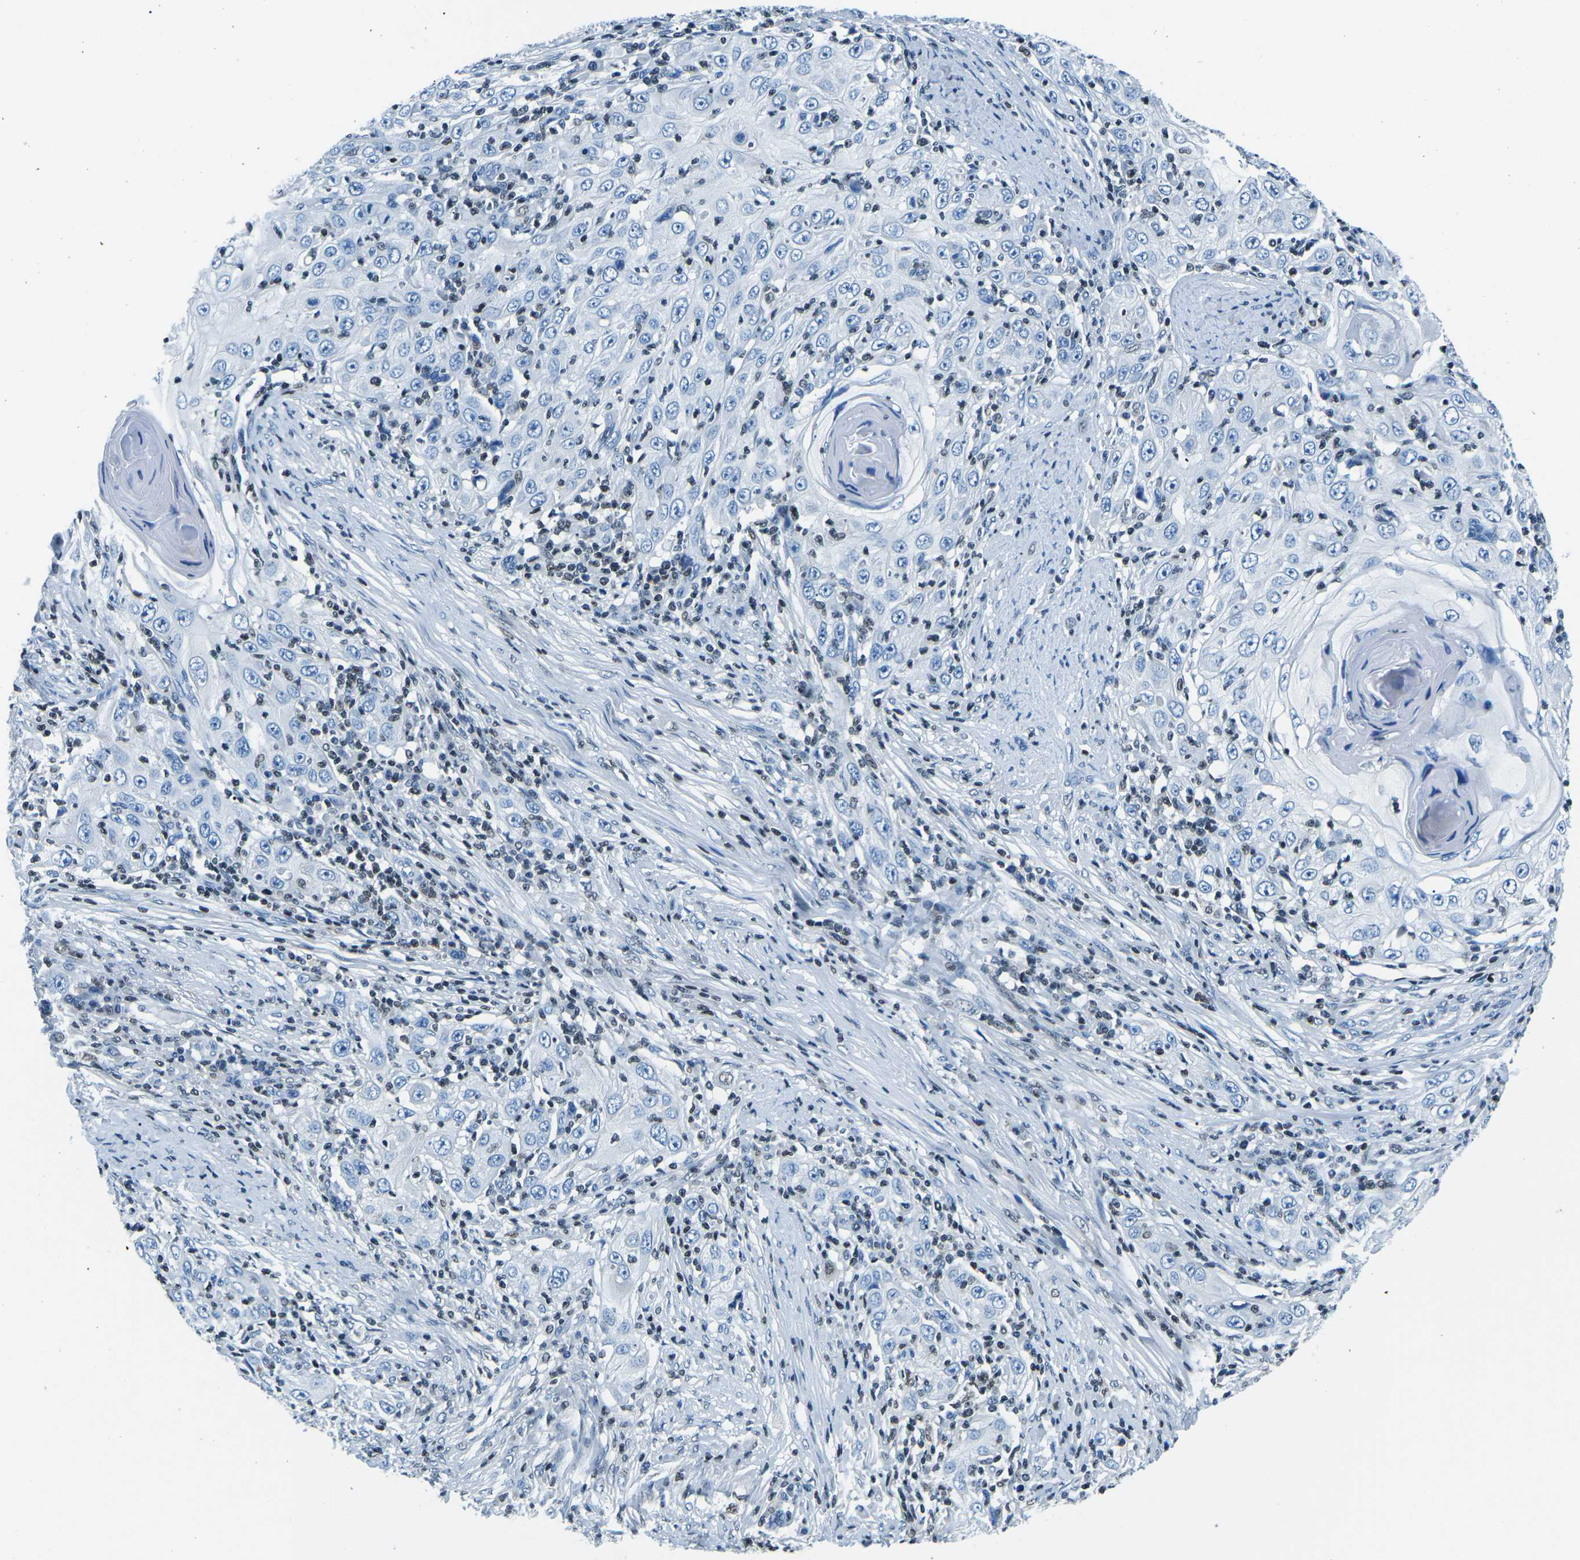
{"staining": {"intensity": "negative", "quantity": "none", "location": "none"}, "tissue": "skin cancer", "cell_type": "Tumor cells", "image_type": "cancer", "snomed": [{"axis": "morphology", "description": "Squamous cell carcinoma, NOS"}, {"axis": "topography", "description": "Skin"}], "caption": "Tumor cells show no significant protein positivity in skin cancer (squamous cell carcinoma).", "gene": "CELF2", "patient": {"sex": "female", "age": 88}}